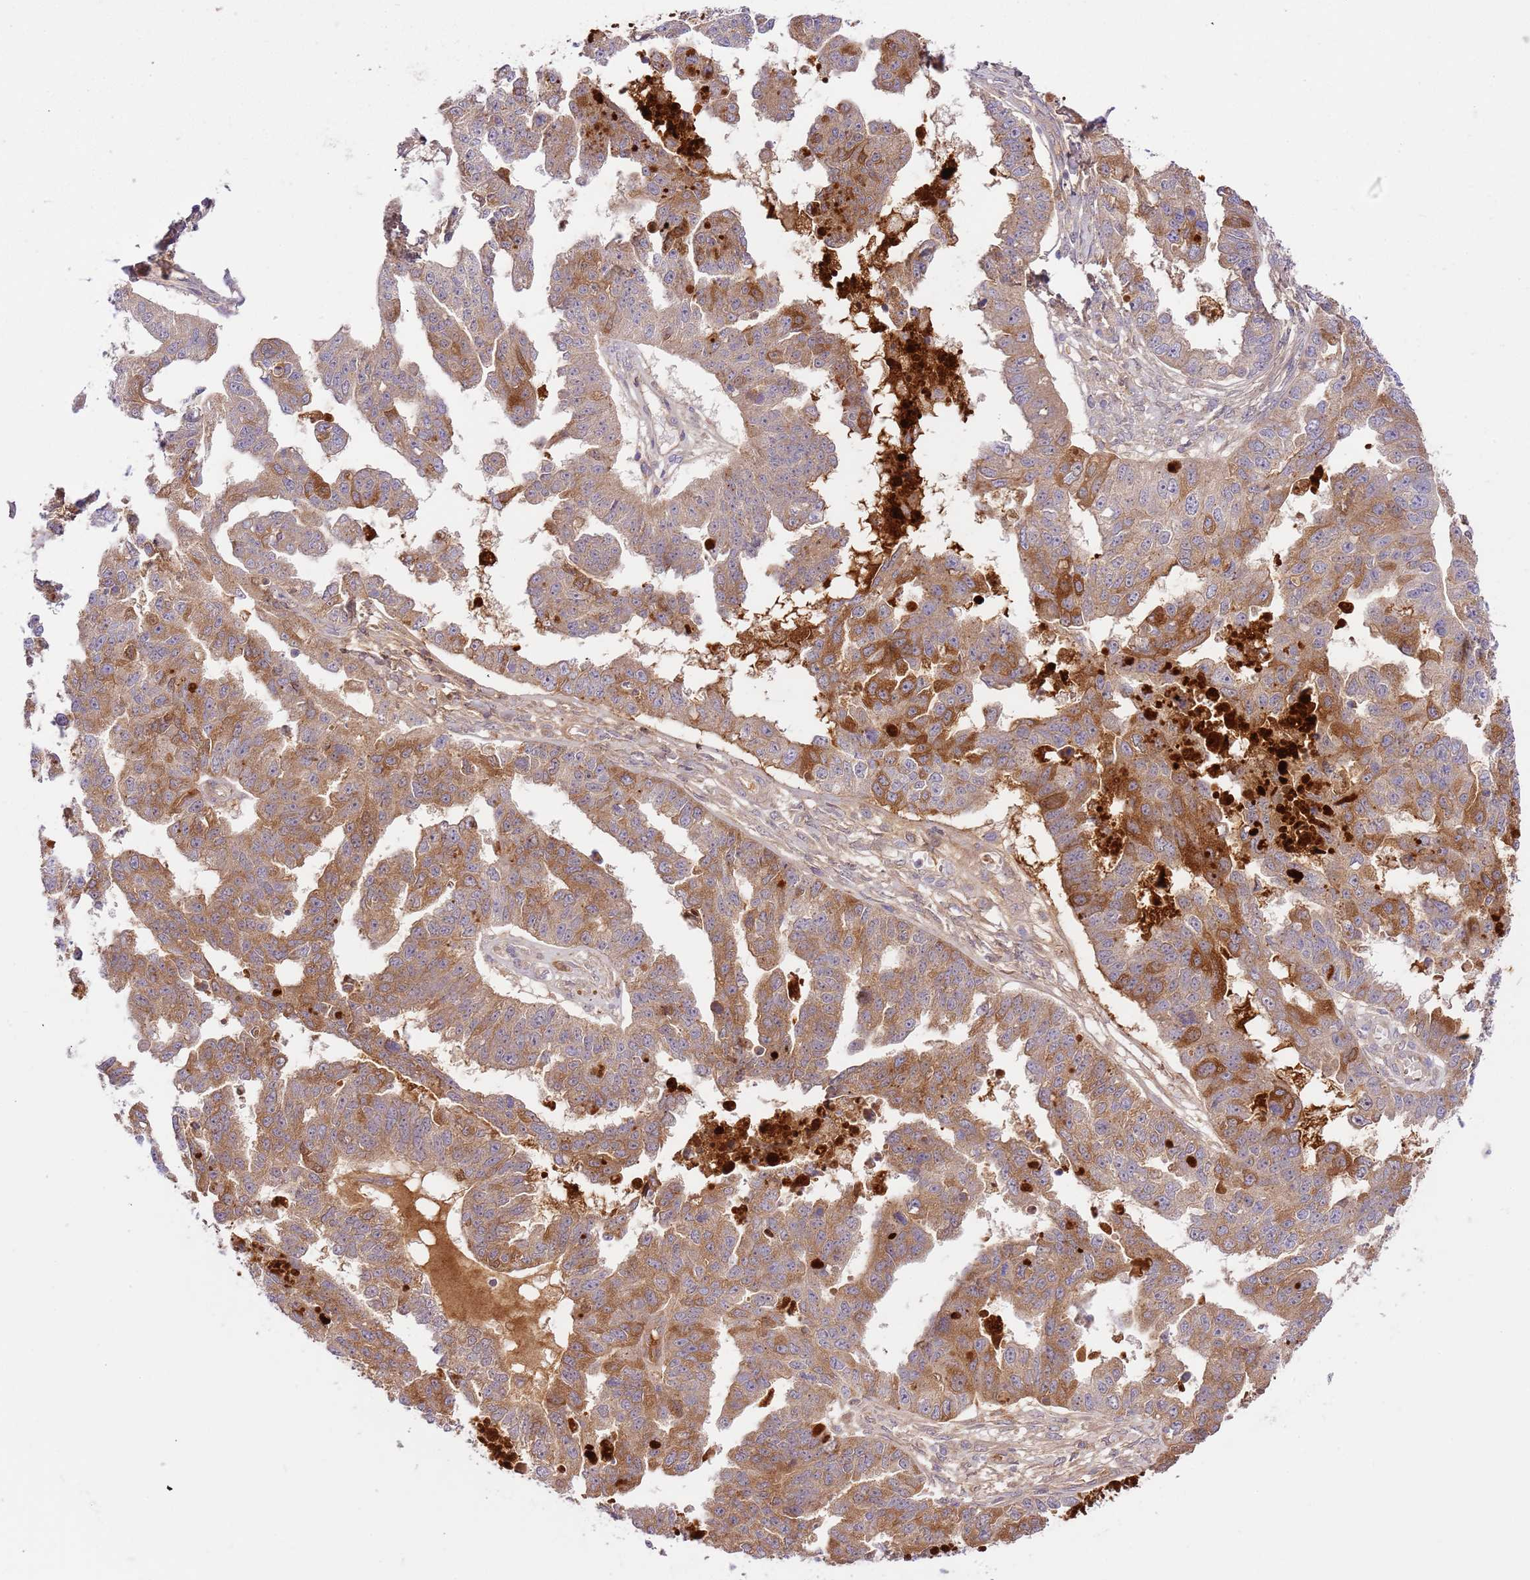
{"staining": {"intensity": "moderate", "quantity": ">75%", "location": "cytoplasmic/membranous"}, "tissue": "ovarian cancer", "cell_type": "Tumor cells", "image_type": "cancer", "snomed": [{"axis": "morphology", "description": "Cystadenocarcinoma, serous, NOS"}, {"axis": "topography", "description": "Ovary"}], "caption": "A photomicrograph of serous cystadenocarcinoma (ovarian) stained for a protein shows moderate cytoplasmic/membranous brown staining in tumor cells. The staining was performed using DAB to visualize the protein expression in brown, while the nuclei were stained in blue with hematoxylin (Magnification: 20x).", "gene": "C8G", "patient": {"sex": "female", "age": 58}}